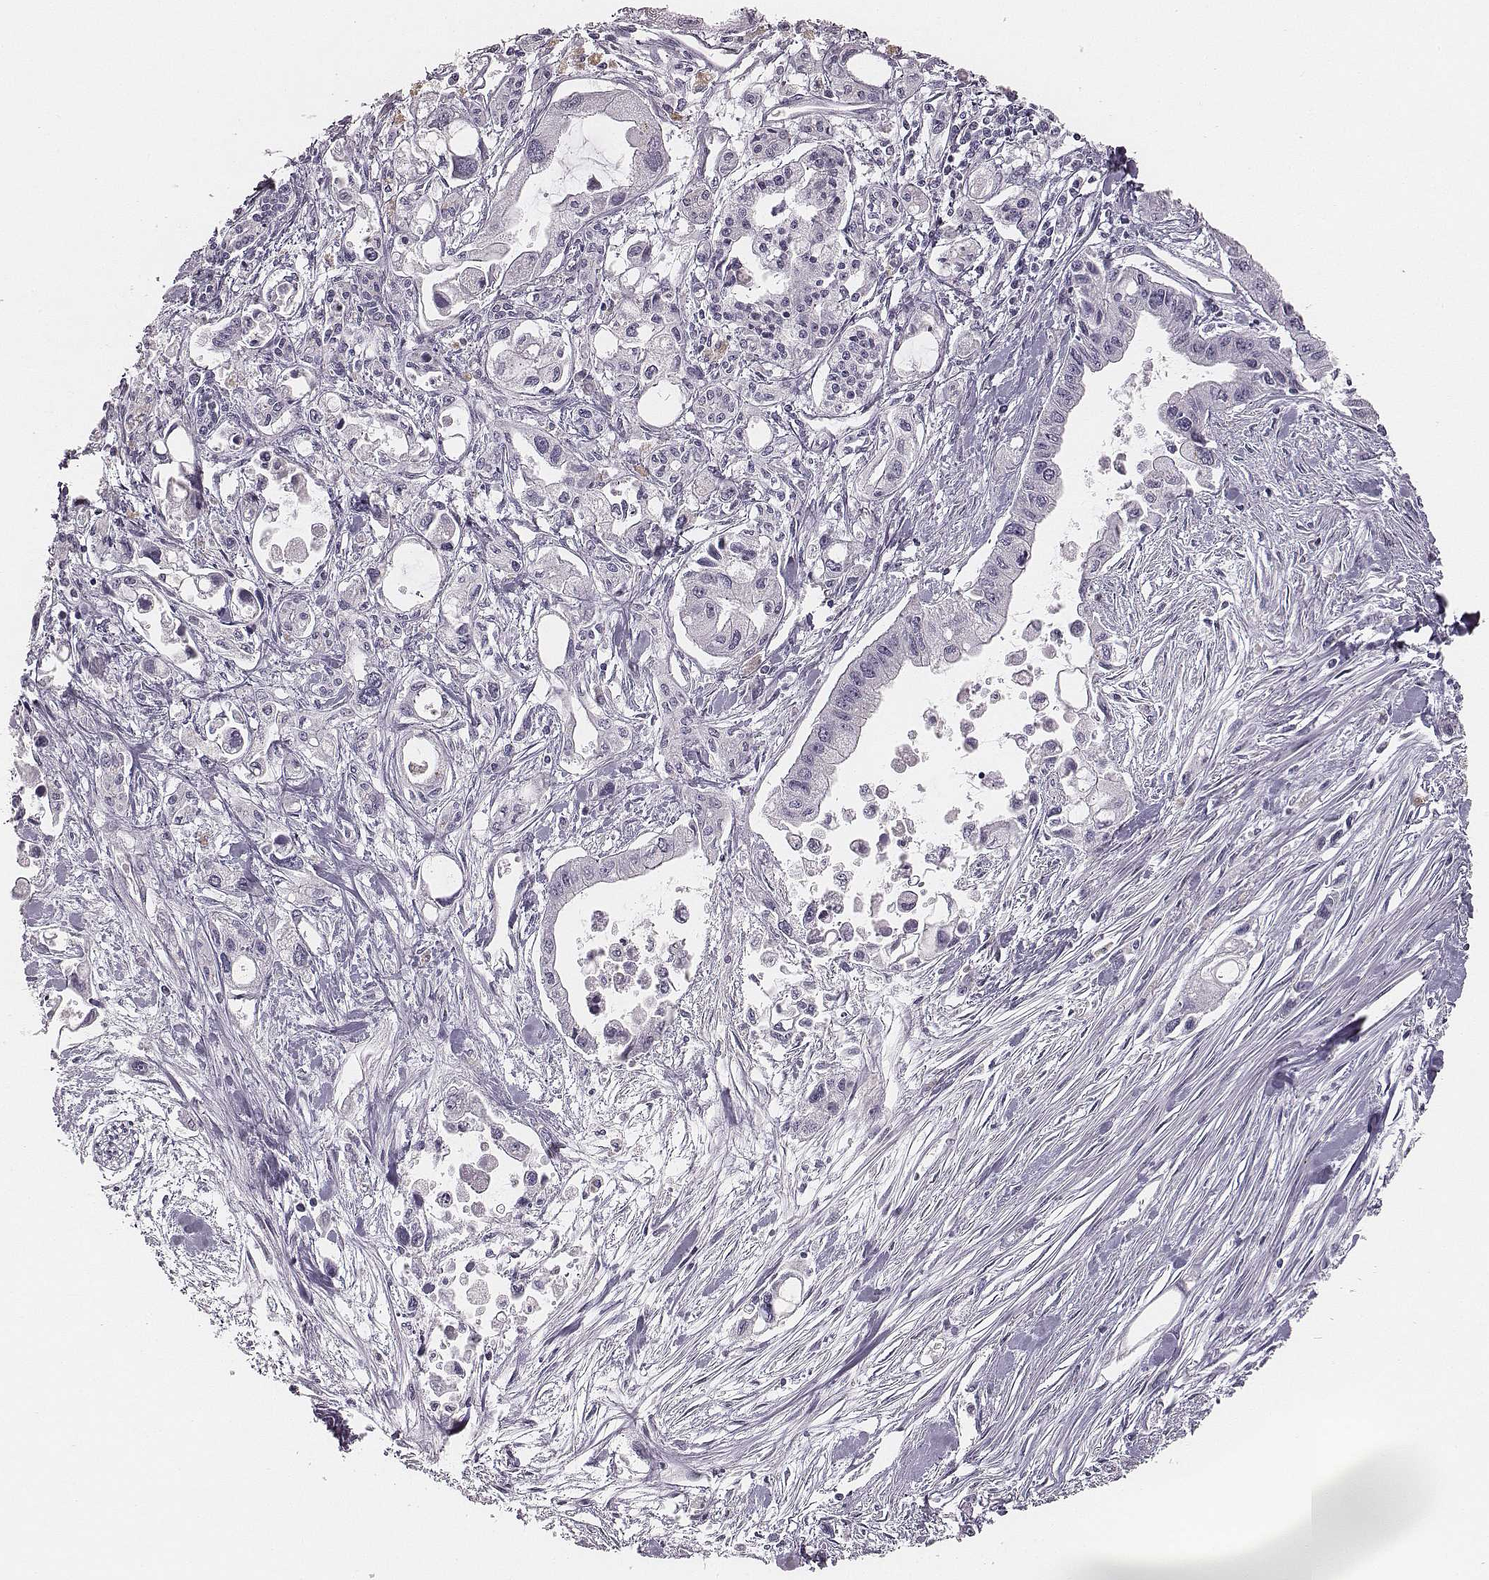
{"staining": {"intensity": "negative", "quantity": "none", "location": "none"}, "tissue": "pancreatic cancer", "cell_type": "Tumor cells", "image_type": "cancer", "snomed": [{"axis": "morphology", "description": "Adenocarcinoma, NOS"}, {"axis": "topography", "description": "Pancreas"}], "caption": "Pancreatic cancer (adenocarcinoma) was stained to show a protein in brown. There is no significant expression in tumor cells.", "gene": "ZNF365", "patient": {"sex": "female", "age": 61}}